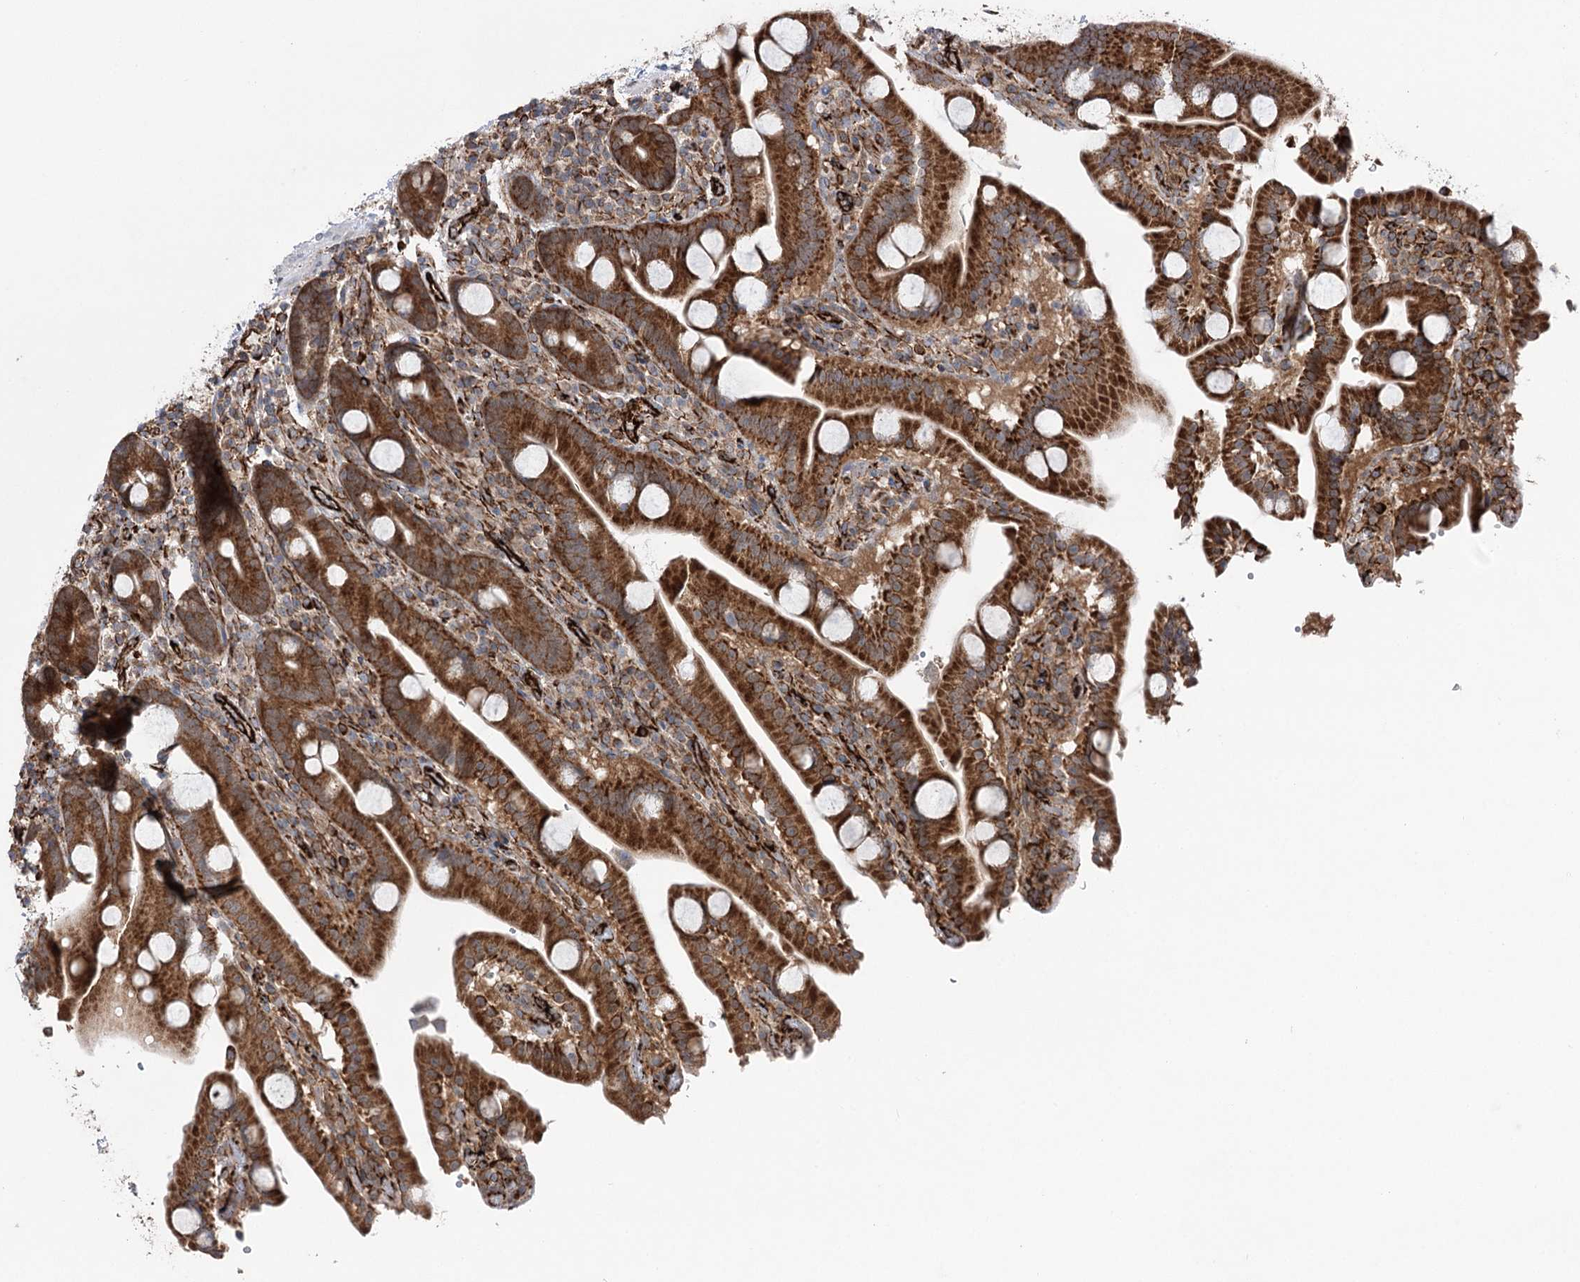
{"staining": {"intensity": "strong", "quantity": ">75%", "location": "cytoplasmic/membranous"}, "tissue": "duodenum", "cell_type": "Glandular cells", "image_type": "normal", "snomed": [{"axis": "morphology", "description": "Normal tissue, NOS"}, {"axis": "topography", "description": "Duodenum"}], "caption": "This photomicrograph displays IHC staining of normal duodenum, with high strong cytoplasmic/membranous staining in about >75% of glandular cells.", "gene": "MIB1", "patient": {"sex": "male", "age": 55}}